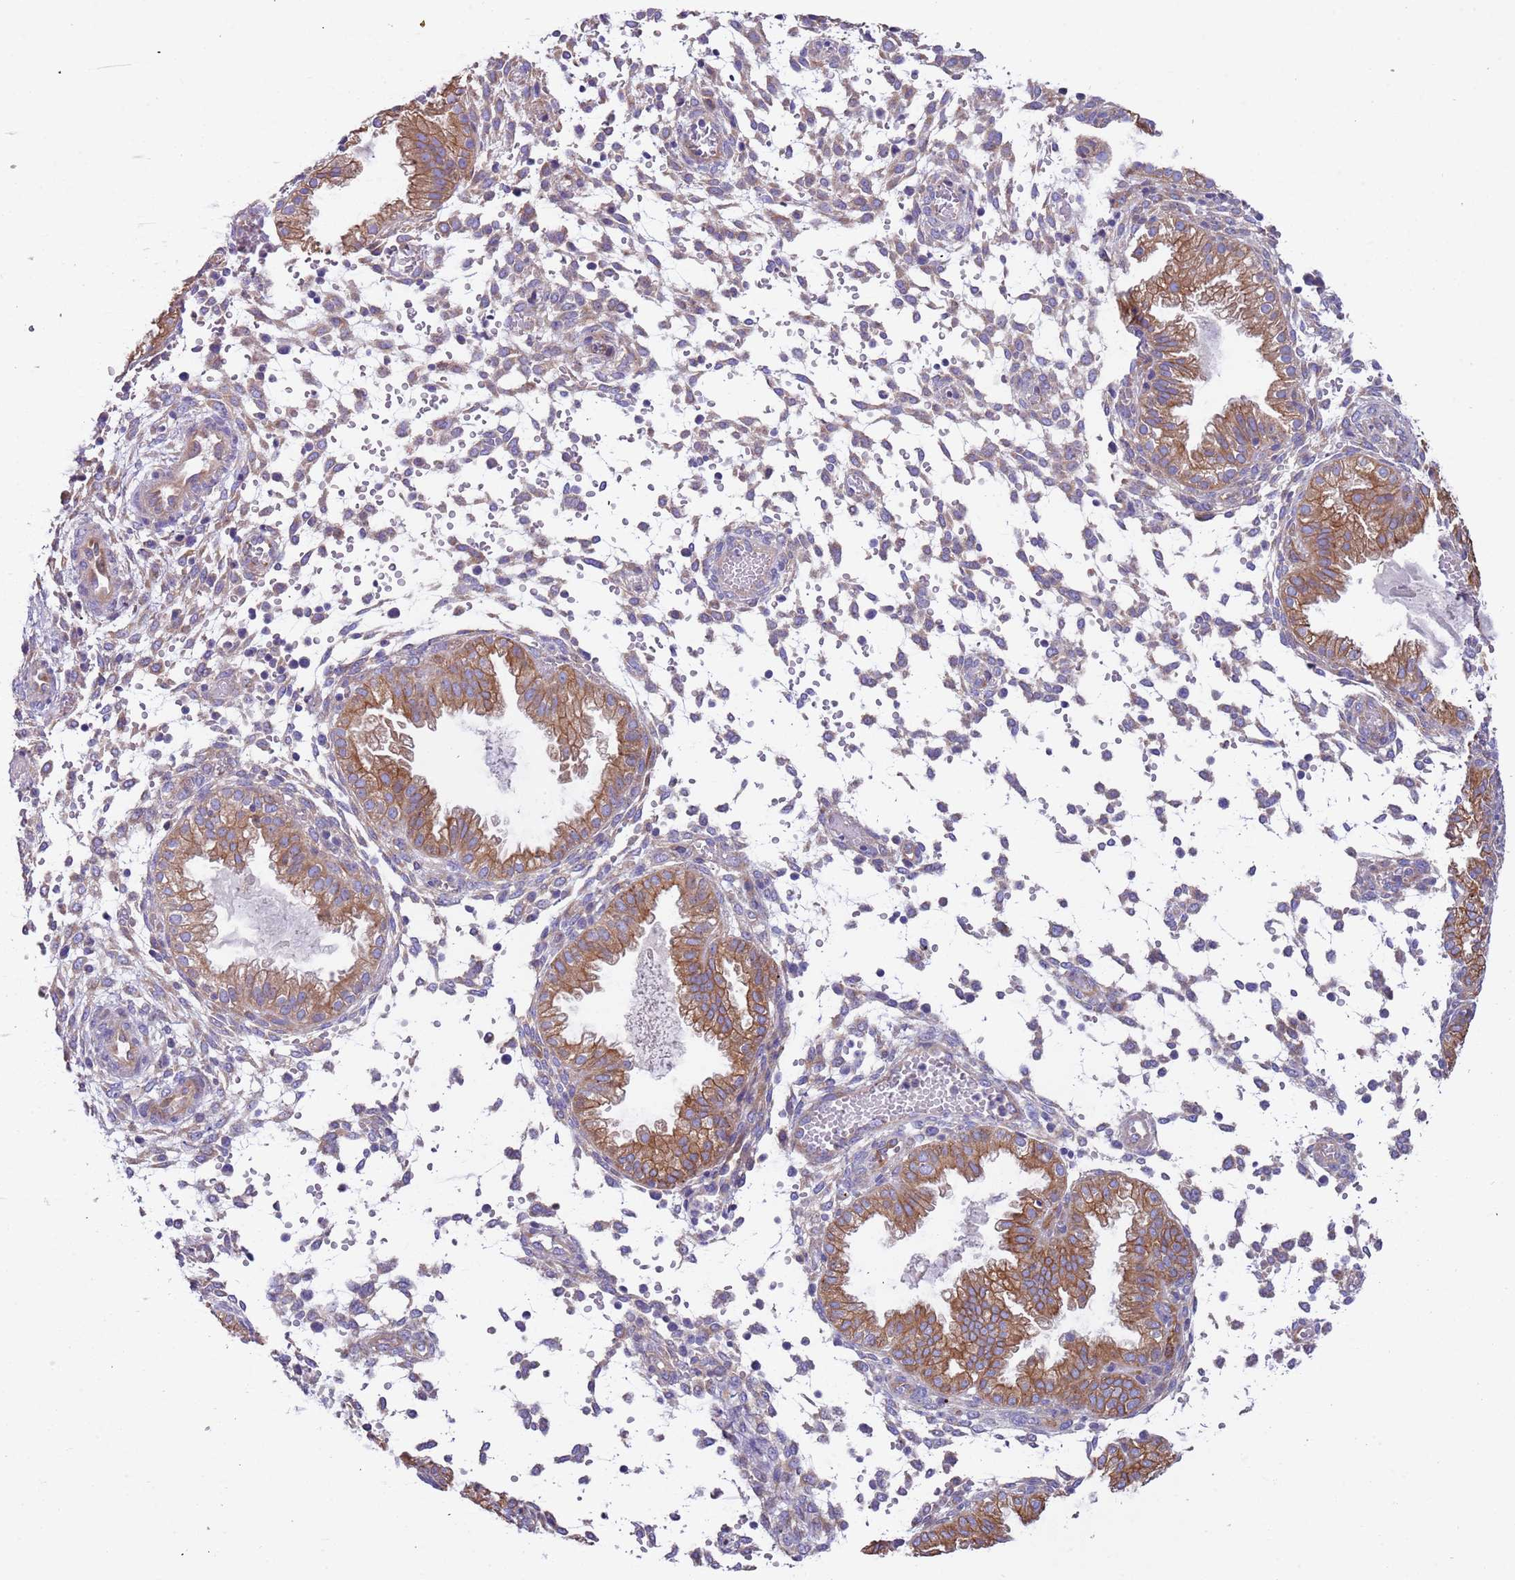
{"staining": {"intensity": "negative", "quantity": "none", "location": "none"}, "tissue": "endometrium", "cell_type": "Cells in endometrial stroma", "image_type": "normal", "snomed": [{"axis": "morphology", "description": "Normal tissue, NOS"}, {"axis": "topography", "description": "Endometrium"}], "caption": "A histopathology image of endometrium stained for a protein reveals no brown staining in cells in endometrial stroma.", "gene": "LAMB4", "patient": {"sex": "female", "age": 33}}